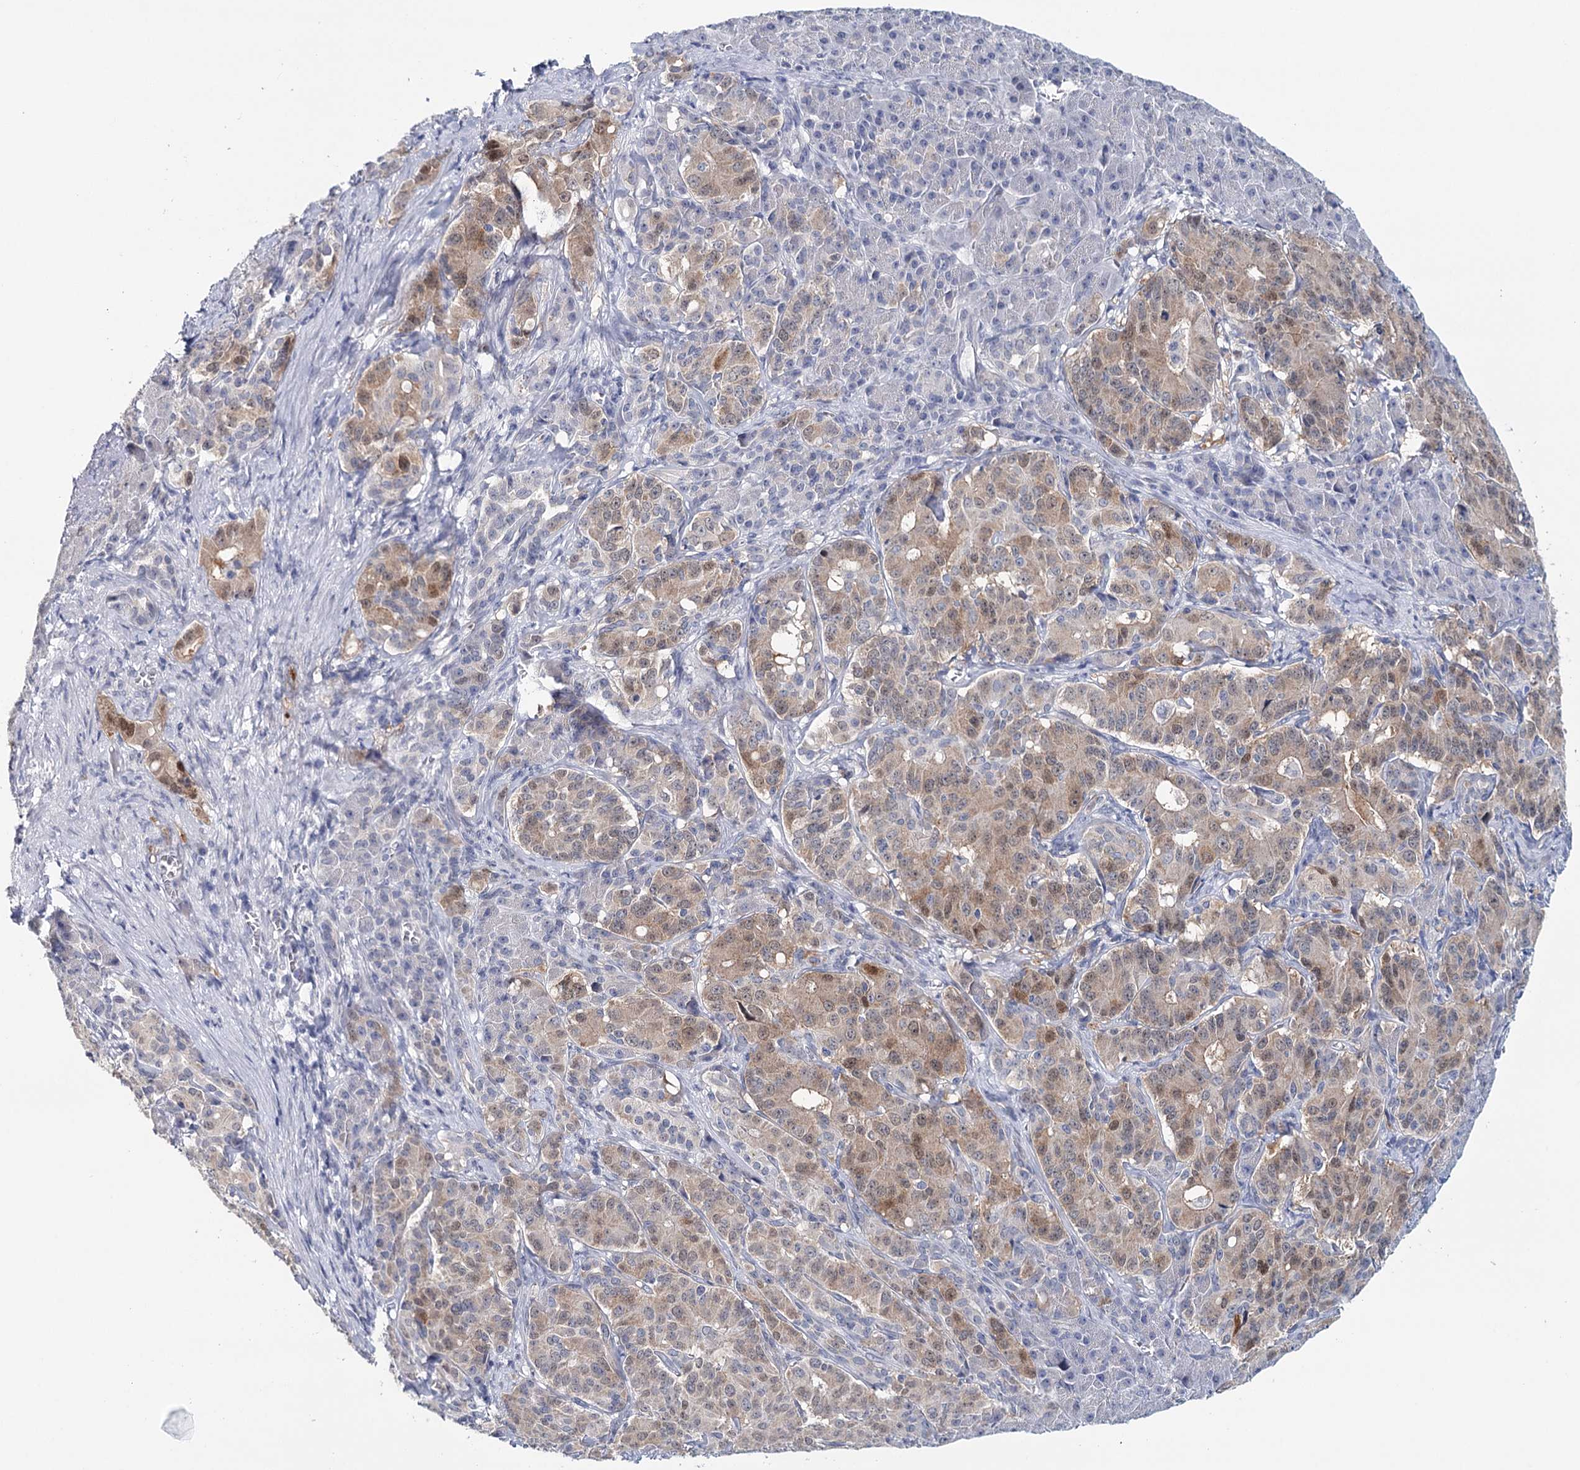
{"staining": {"intensity": "moderate", "quantity": "<25%", "location": "cytoplasmic/membranous,nuclear"}, "tissue": "pancreatic cancer", "cell_type": "Tumor cells", "image_type": "cancer", "snomed": [{"axis": "morphology", "description": "Adenocarcinoma, NOS"}, {"axis": "topography", "description": "Pancreas"}], "caption": "This histopathology image demonstrates pancreatic cancer (adenocarcinoma) stained with immunohistochemistry (IHC) to label a protein in brown. The cytoplasmic/membranous and nuclear of tumor cells show moderate positivity for the protein. Nuclei are counter-stained blue.", "gene": "HSPA4L", "patient": {"sex": "female", "age": 74}}